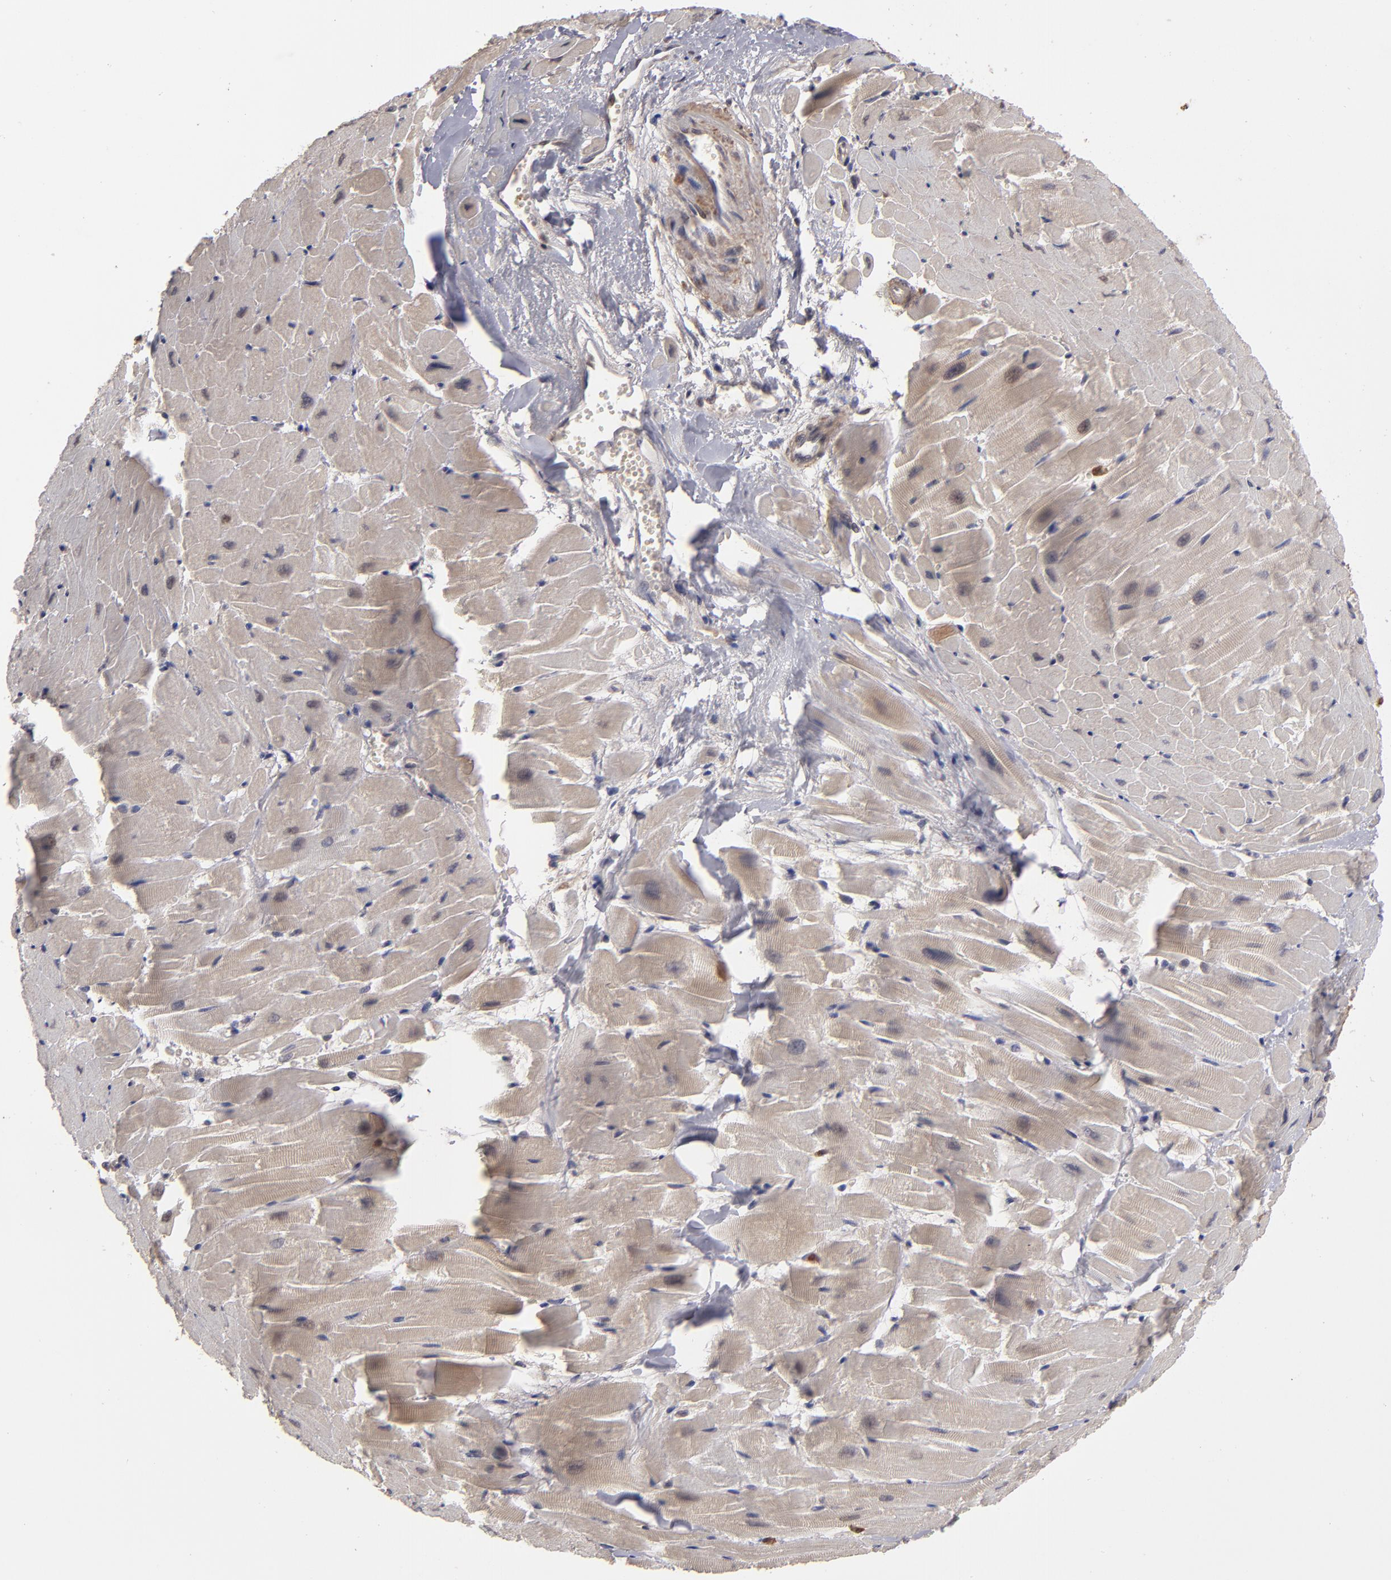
{"staining": {"intensity": "weak", "quantity": "25%-75%", "location": "cytoplasmic/membranous"}, "tissue": "heart muscle", "cell_type": "Cardiomyocytes", "image_type": "normal", "snomed": [{"axis": "morphology", "description": "Normal tissue, NOS"}, {"axis": "topography", "description": "Heart"}], "caption": "Protein expression analysis of normal heart muscle reveals weak cytoplasmic/membranous expression in approximately 25%-75% of cardiomyocytes.", "gene": "SERPINA7", "patient": {"sex": "female", "age": 19}}